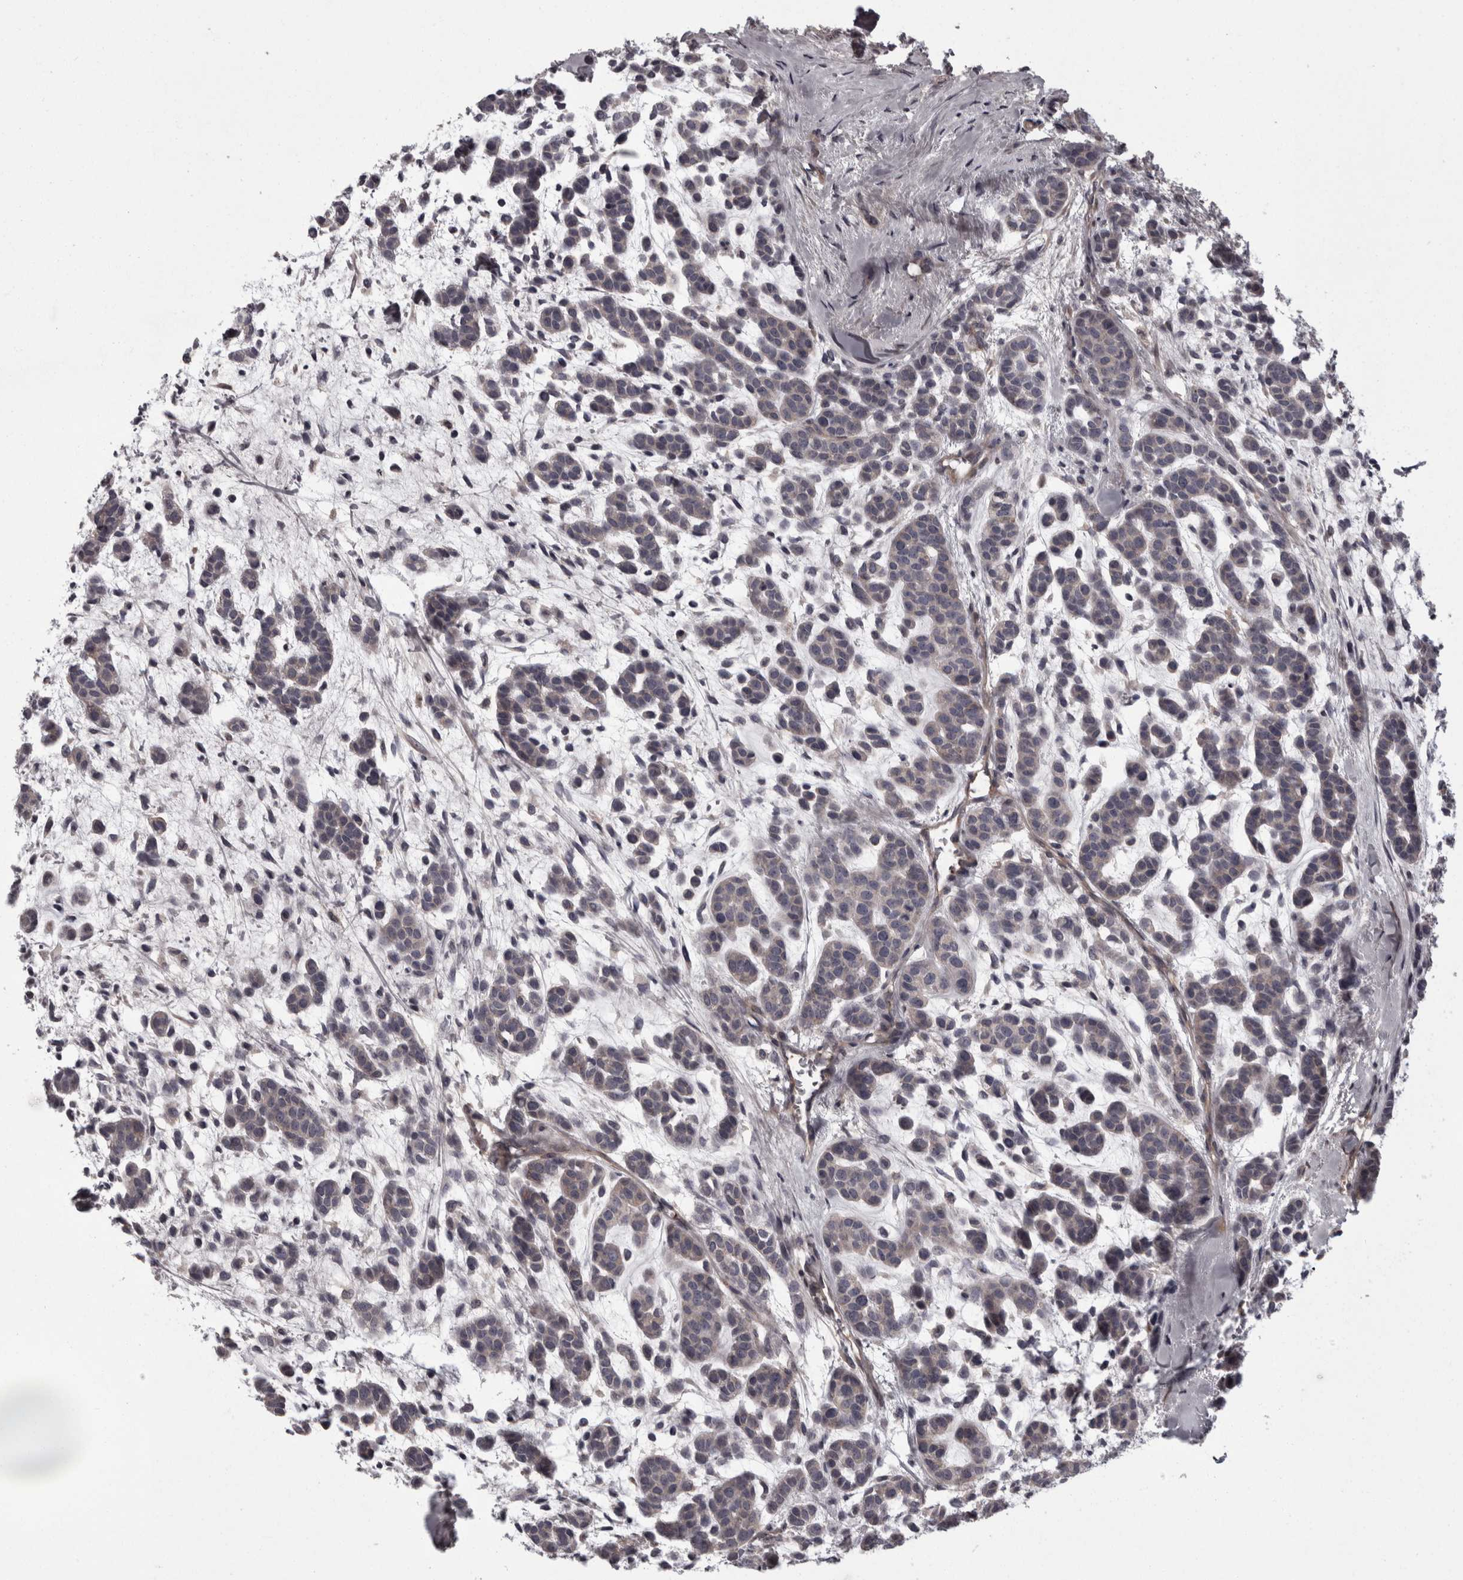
{"staining": {"intensity": "negative", "quantity": "none", "location": "none"}, "tissue": "head and neck cancer", "cell_type": "Tumor cells", "image_type": "cancer", "snomed": [{"axis": "morphology", "description": "Adenocarcinoma, NOS"}, {"axis": "morphology", "description": "Adenoma, NOS"}, {"axis": "topography", "description": "Head-Neck"}], "caption": "Immunohistochemistry (IHC) histopathology image of neoplastic tissue: head and neck adenocarcinoma stained with DAB (3,3'-diaminobenzidine) displays no significant protein staining in tumor cells.", "gene": "RSU1", "patient": {"sex": "female", "age": 55}}